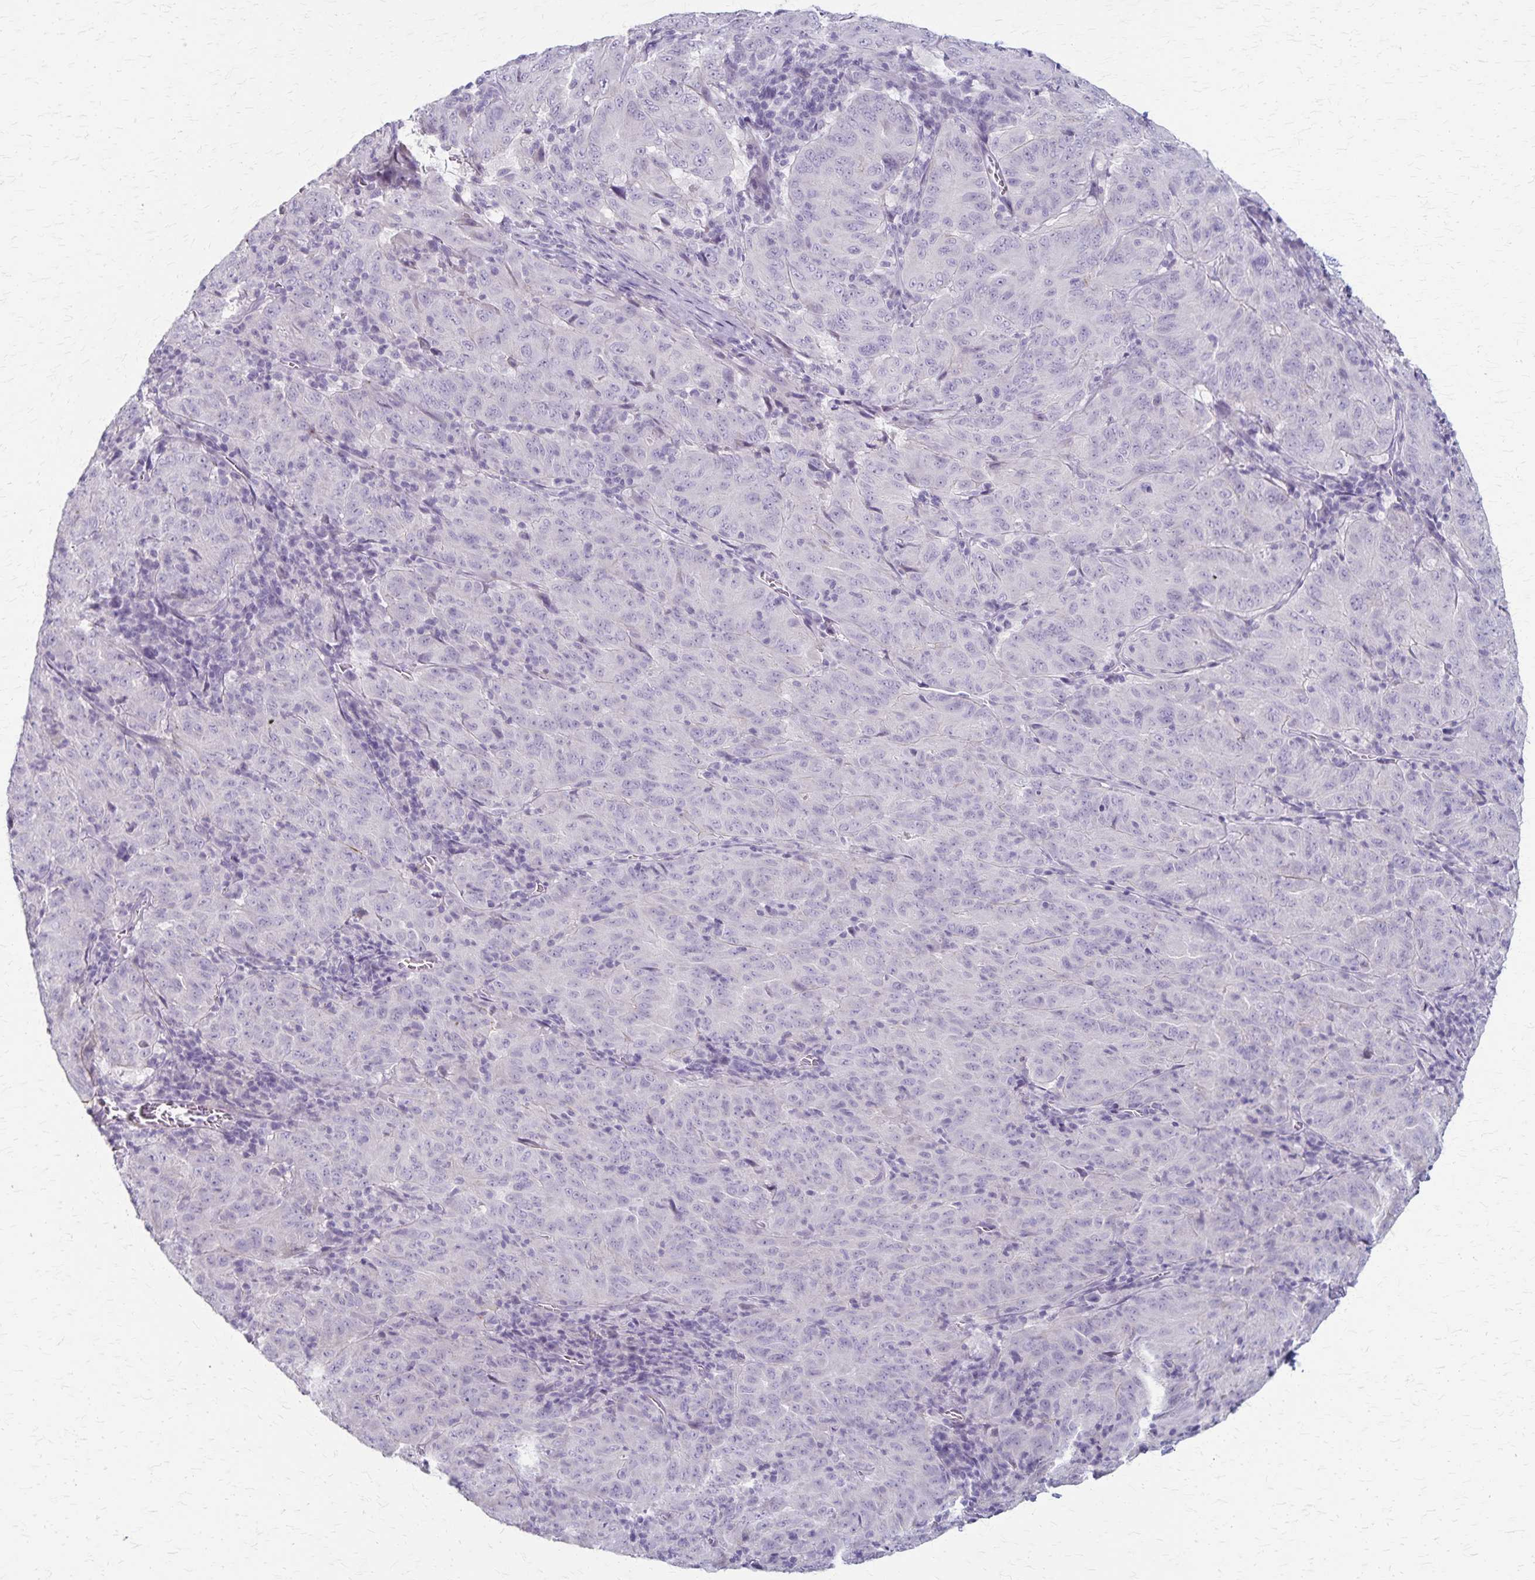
{"staining": {"intensity": "negative", "quantity": "none", "location": "none"}, "tissue": "pancreatic cancer", "cell_type": "Tumor cells", "image_type": "cancer", "snomed": [{"axis": "morphology", "description": "Adenocarcinoma, NOS"}, {"axis": "topography", "description": "Pancreas"}], "caption": "Adenocarcinoma (pancreatic) stained for a protein using immunohistochemistry (IHC) shows no staining tumor cells.", "gene": "RASL10B", "patient": {"sex": "male", "age": 63}}